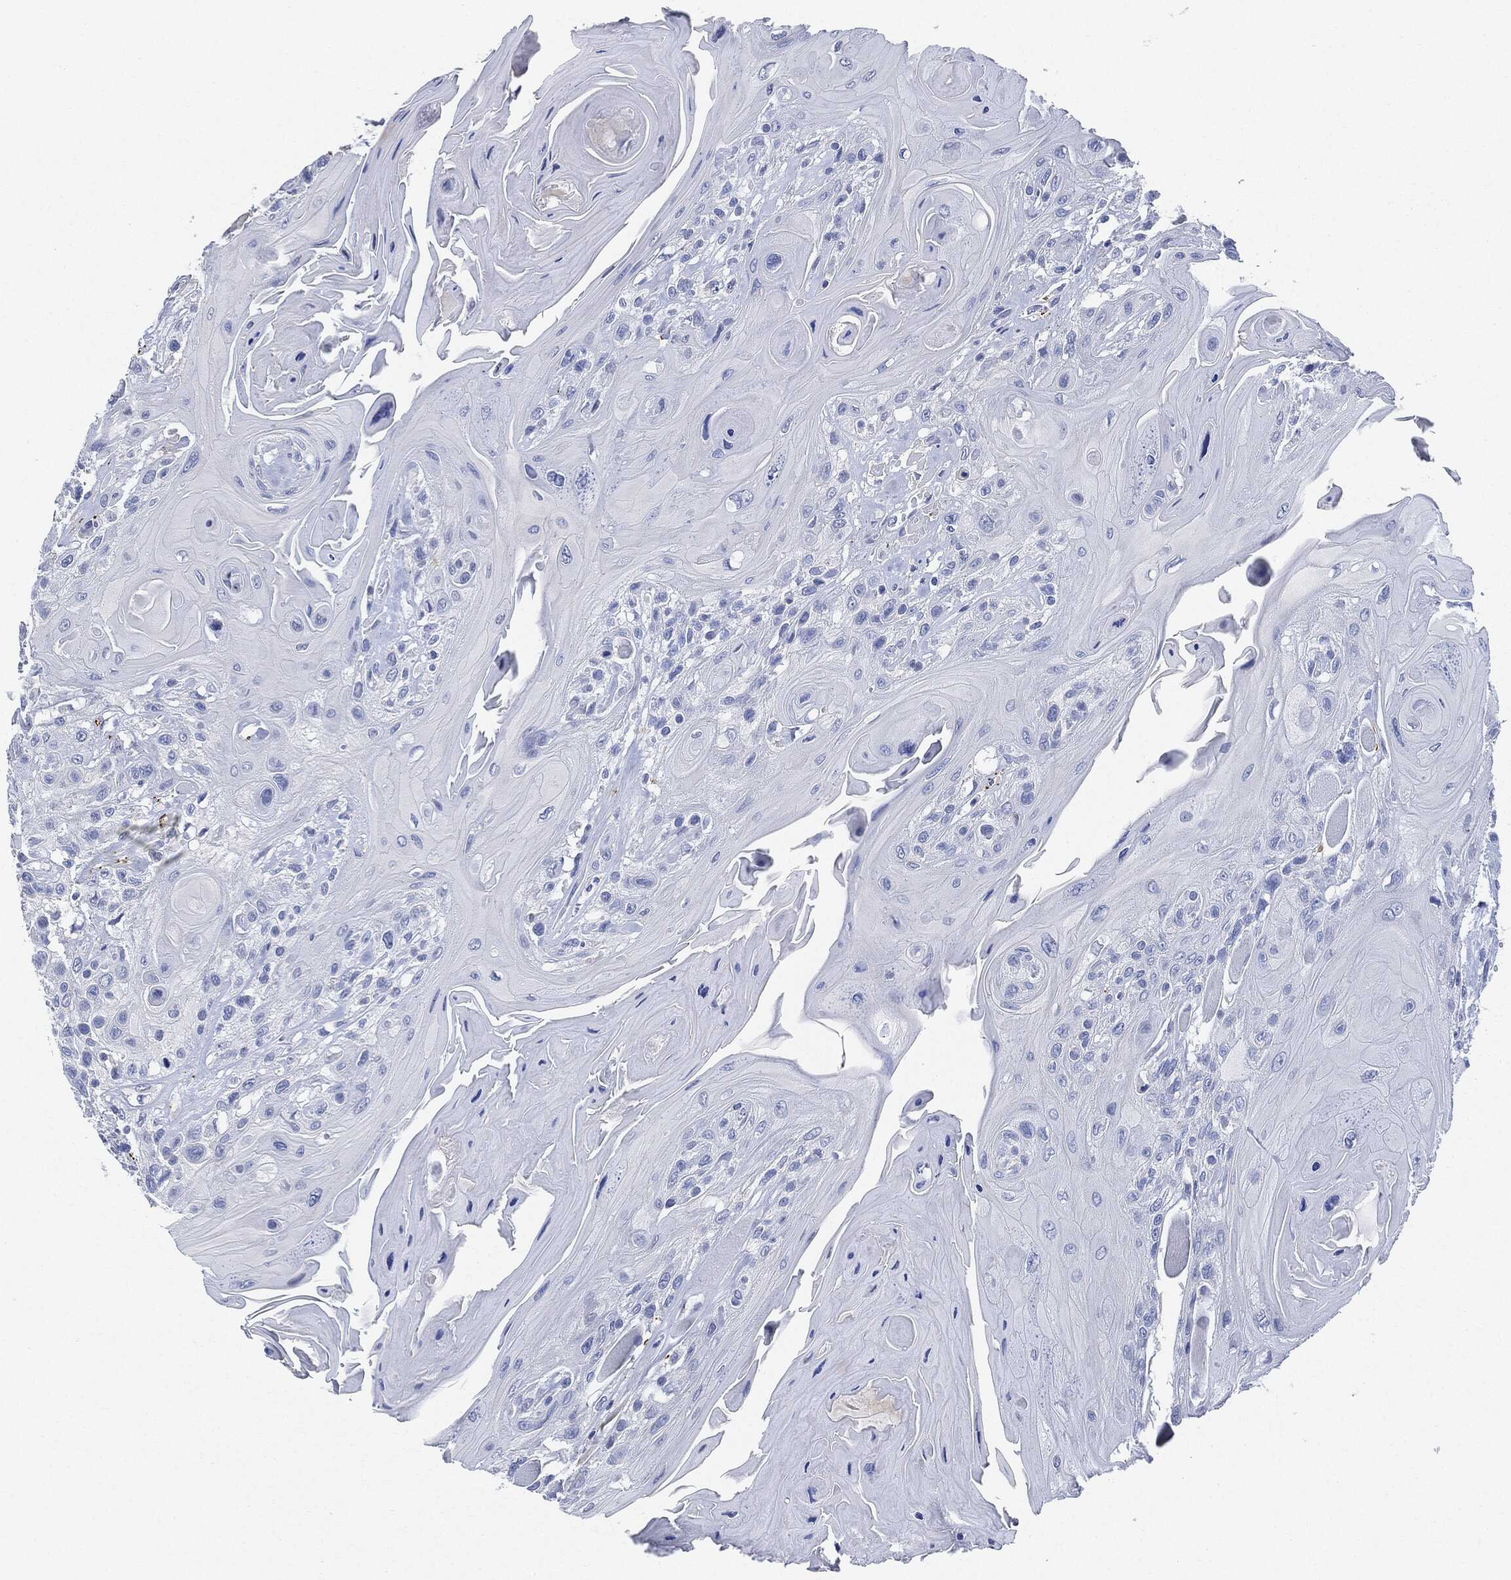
{"staining": {"intensity": "negative", "quantity": "none", "location": "none"}, "tissue": "head and neck cancer", "cell_type": "Tumor cells", "image_type": "cancer", "snomed": [{"axis": "morphology", "description": "Squamous cell carcinoma, NOS"}, {"axis": "topography", "description": "Head-Neck"}], "caption": "Immunohistochemical staining of human head and neck cancer (squamous cell carcinoma) reveals no significant expression in tumor cells.", "gene": "TAGLN", "patient": {"sex": "female", "age": 59}}